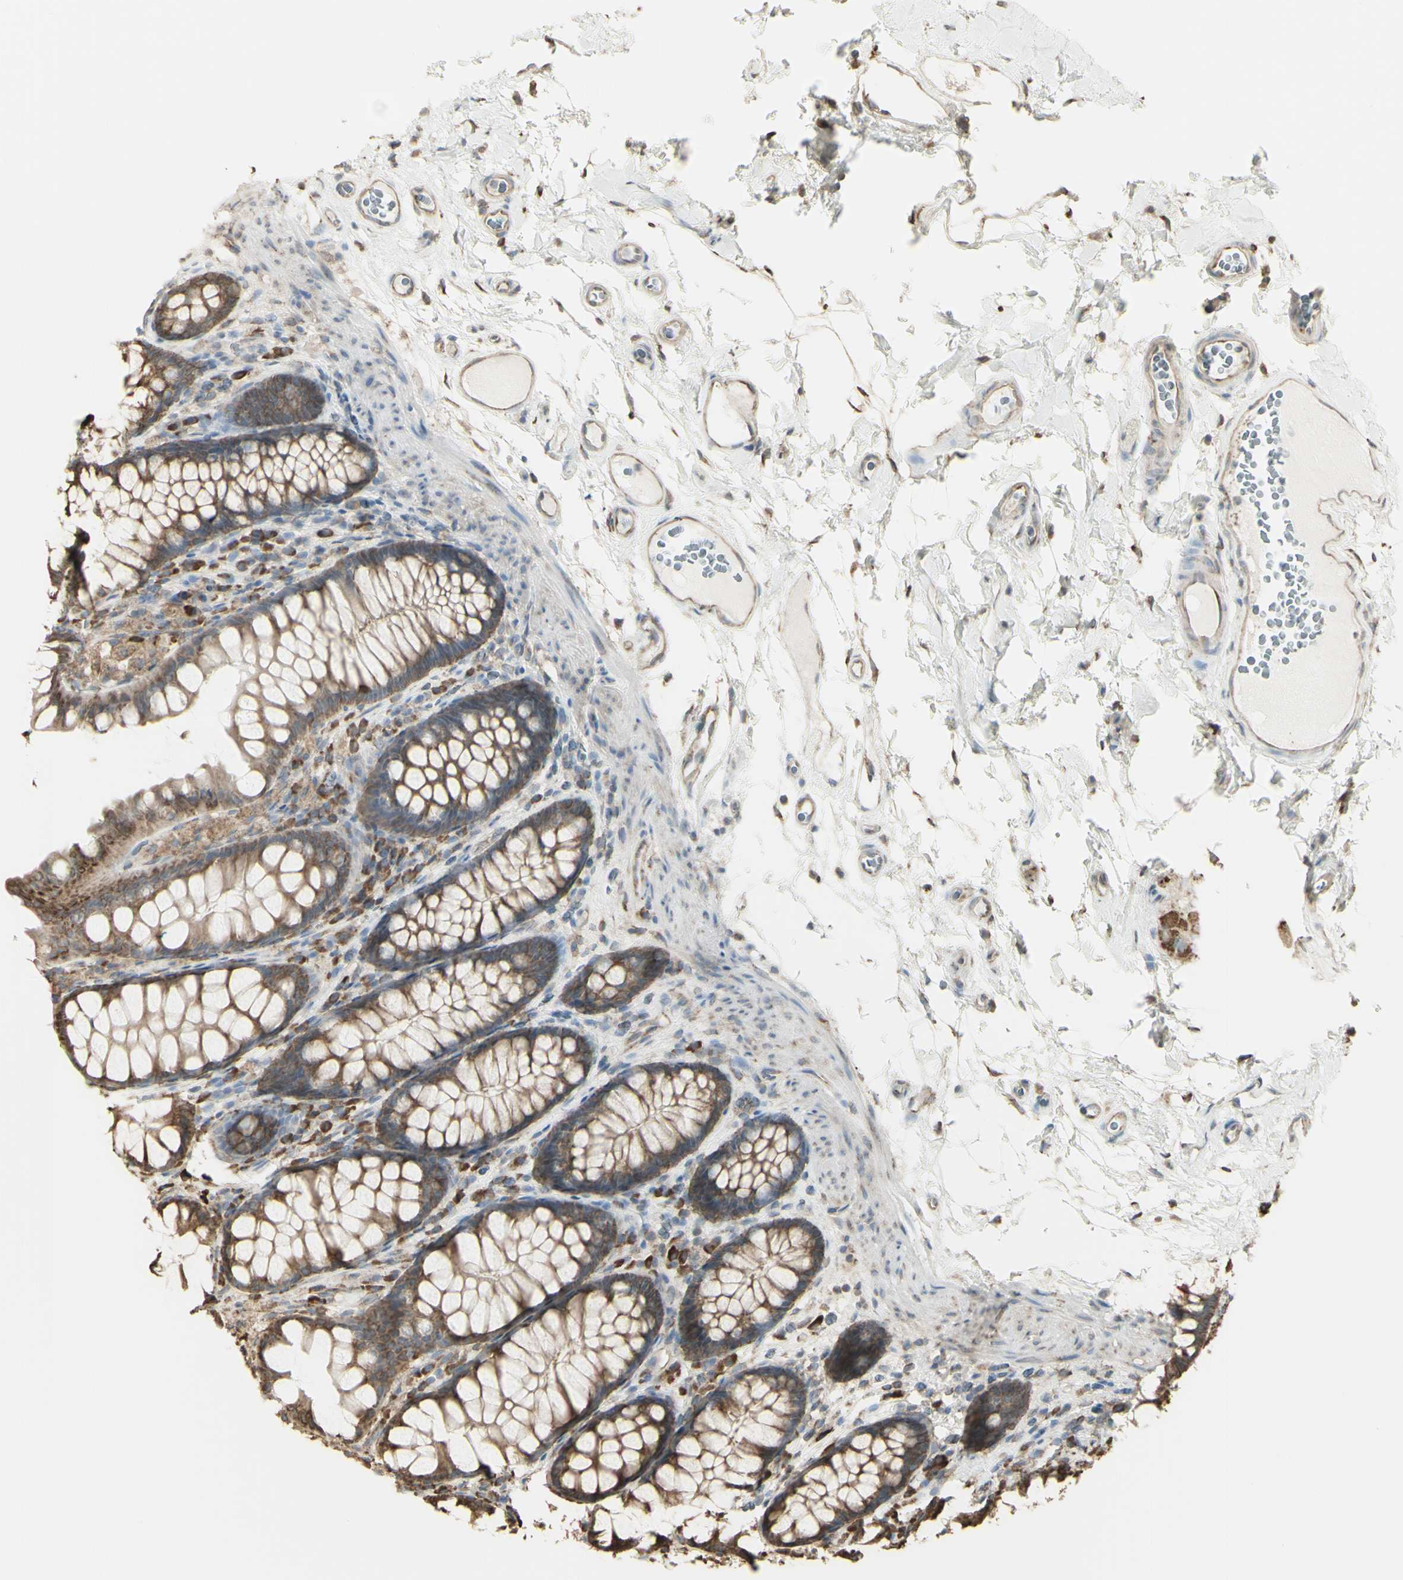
{"staining": {"intensity": "moderate", "quantity": "25%-75%", "location": "cytoplasmic/membranous"}, "tissue": "colon", "cell_type": "Endothelial cells", "image_type": "normal", "snomed": [{"axis": "morphology", "description": "Normal tissue, NOS"}, {"axis": "topography", "description": "Colon"}], "caption": "Human colon stained with a brown dye shows moderate cytoplasmic/membranous positive expression in about 25%-75% of endothelial cells.", "gene": "EEF1B2", "patient": {"sex": "female", "age": 55}}